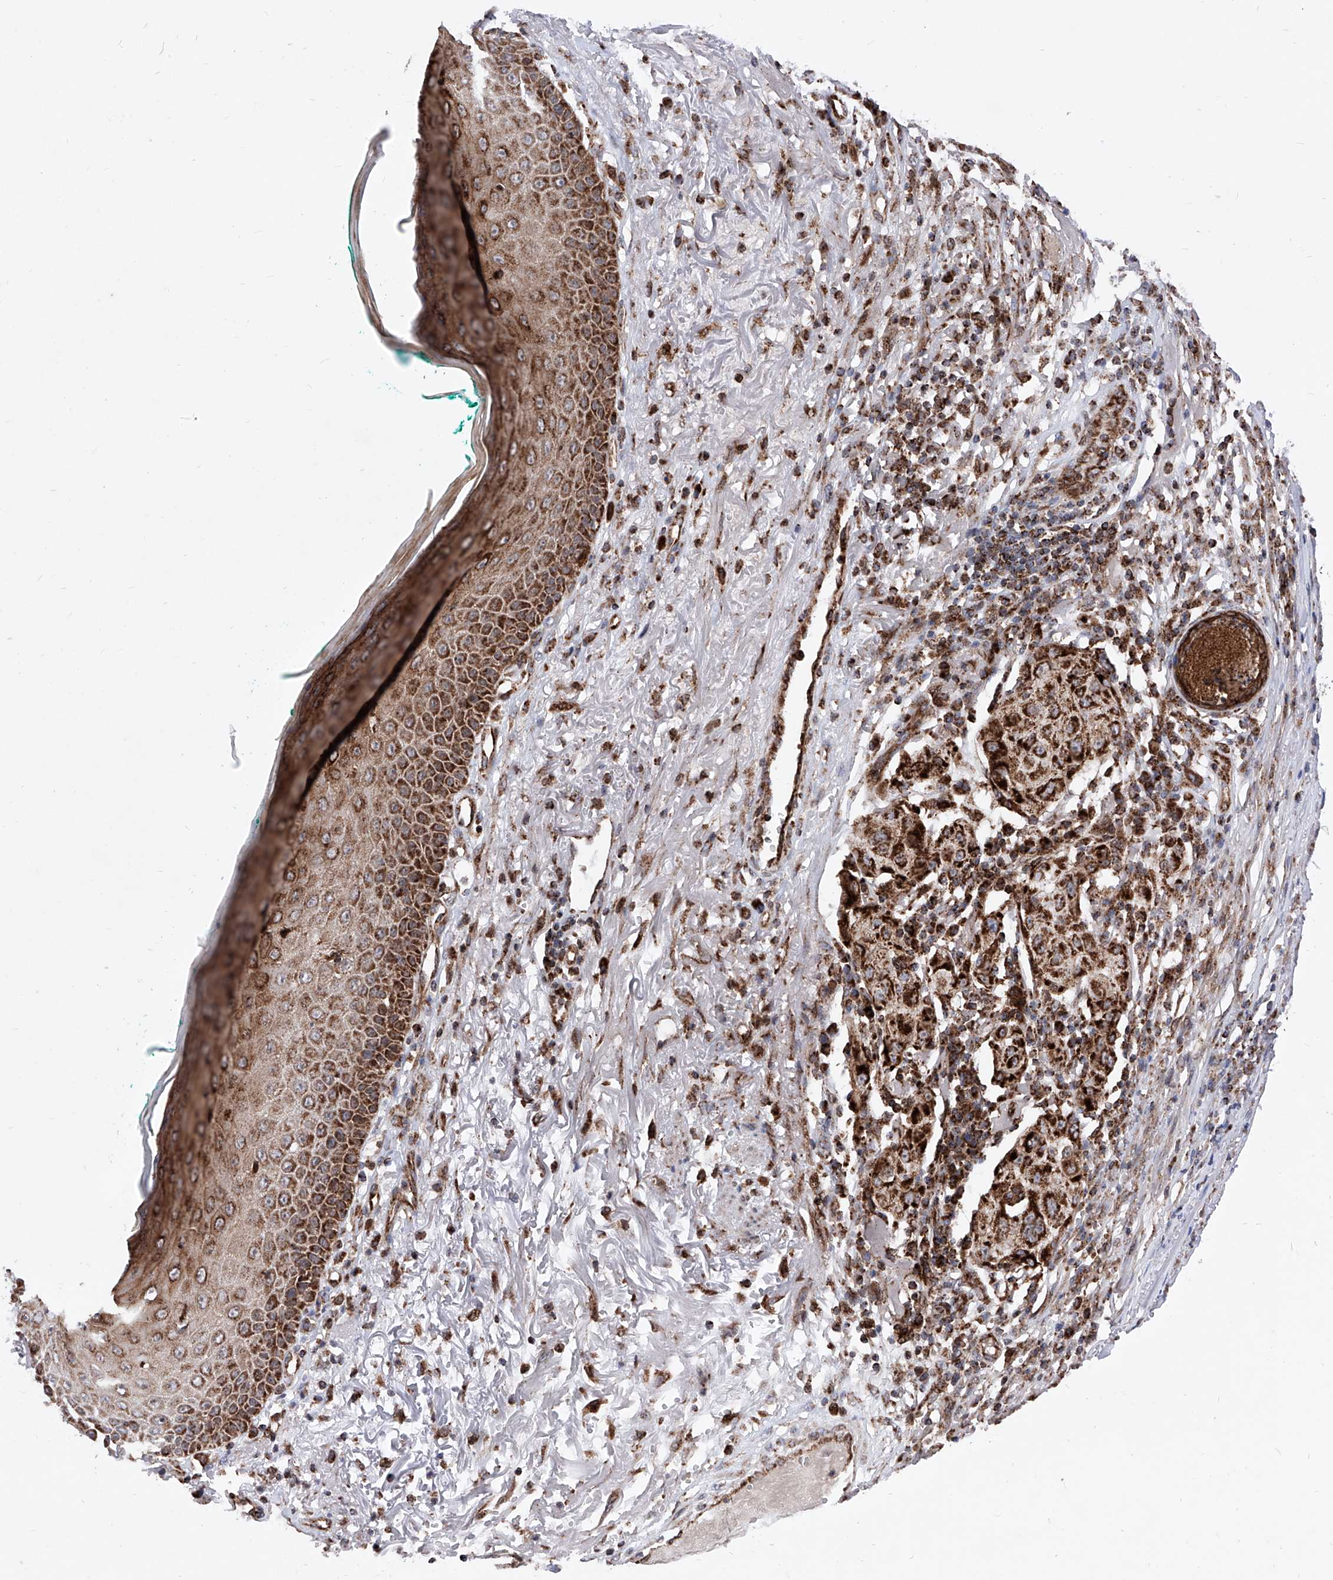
{"staining": {"intensity": "strong", "quantity": ">75%", "location": "cytoplasmic/membranous"}, "tissue": "melanoma", "cell_type": "Tumor cells", "image_type": "cancer", "snomed": [{"axis": "morphology", "description": "Necrosis, NOS"}, {"axis": "morphology", "description": "Malignant melanoma, NOS"}, {"axis": "topography", "description": "Skin"}], "caption": "Malignant melanoma was stained to show a protein in brown. There is high levels of strong cytoplasmic/membranous positivity in about >75% of tumor cells. The protein is shown in brown color, while the nuclei are stained blue.", "gene": "SEMA6A", "patient": {"sex": "female", "age": 87}}